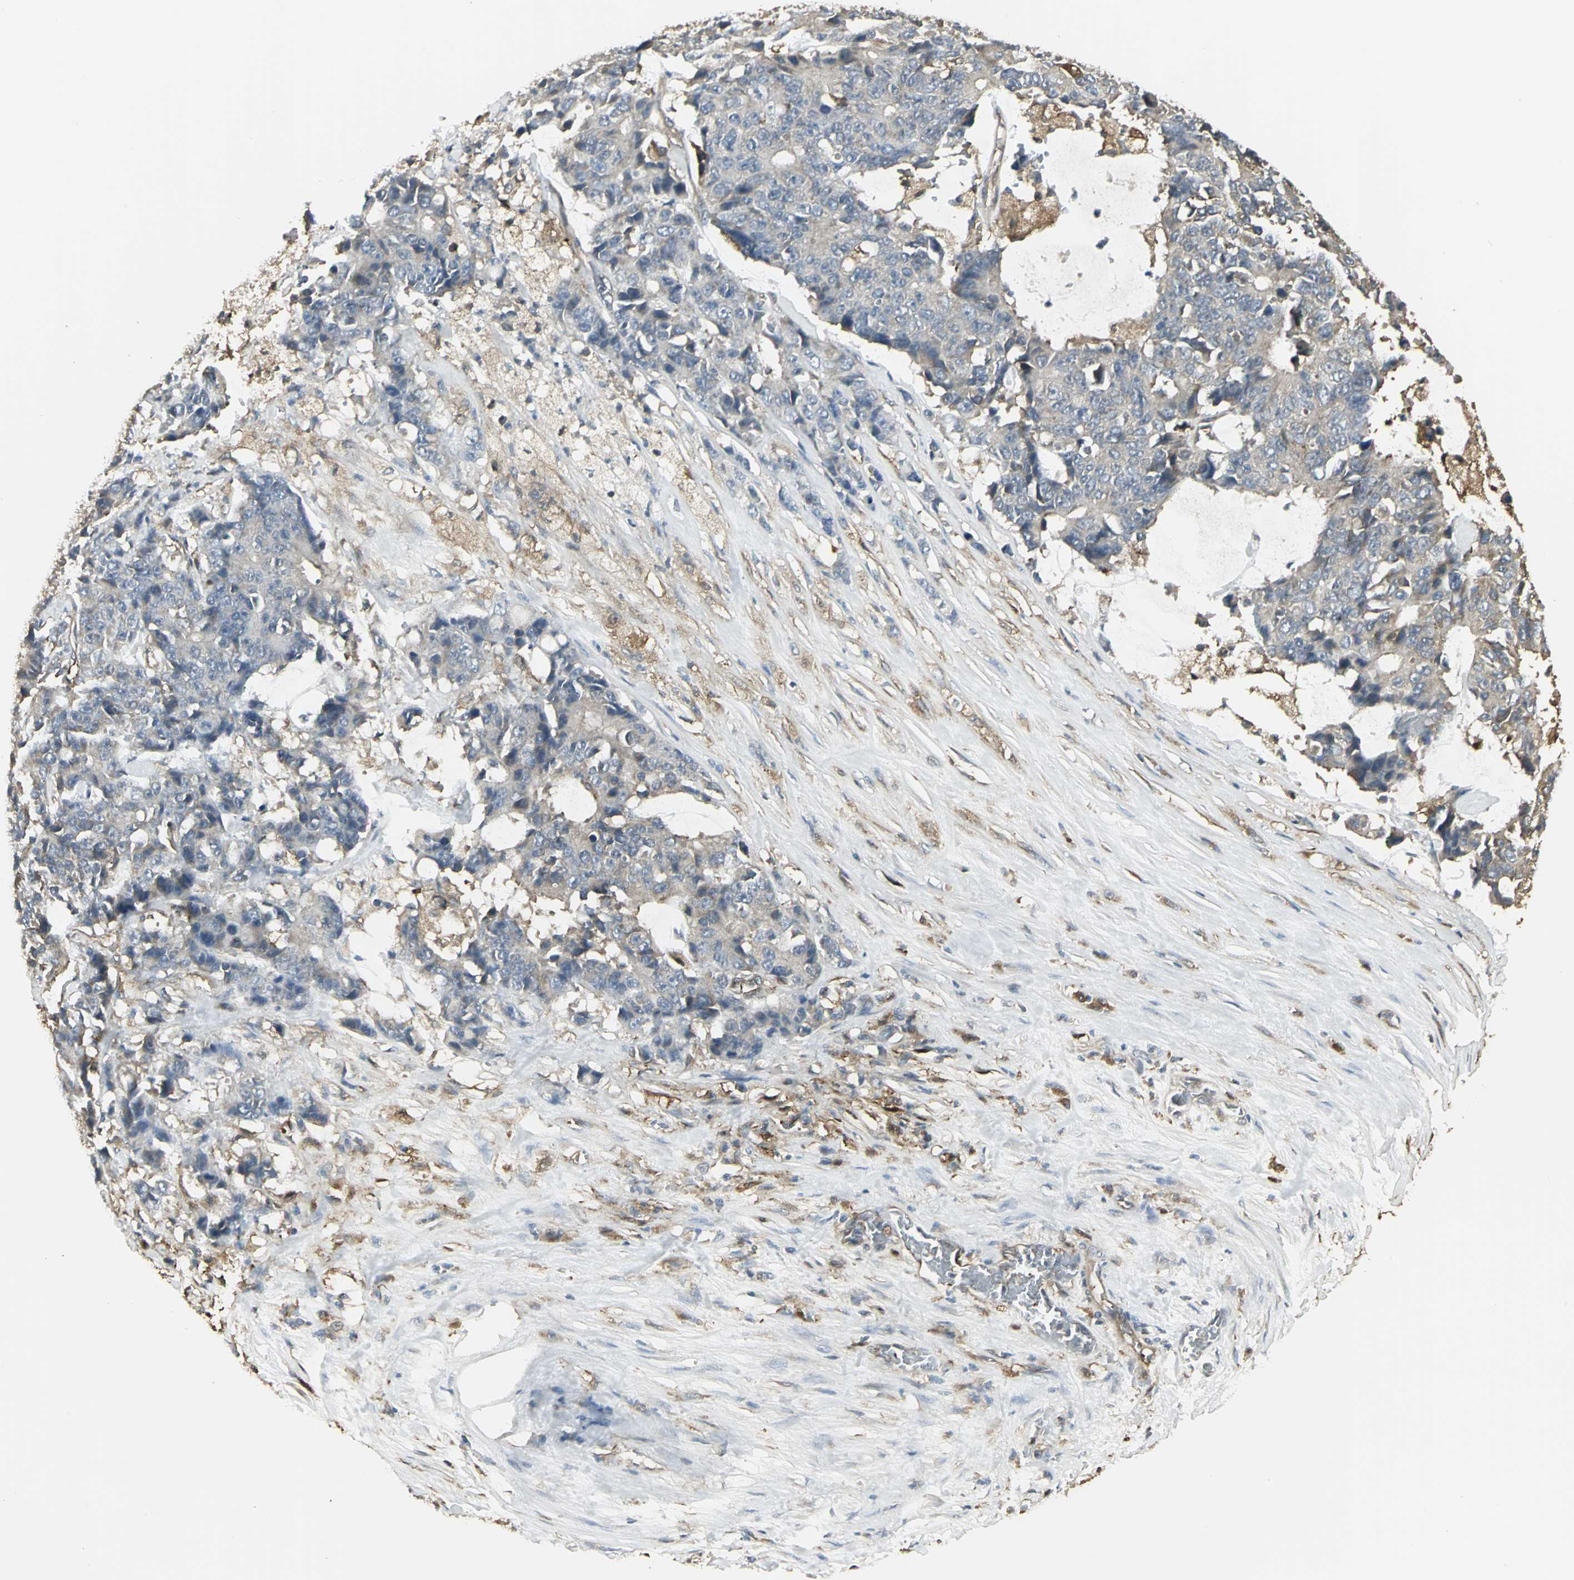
{"staining": {"intensity": "weak", "quantity": ">75%", "location": "cytoplasmic/membranous"}, "tissue": "colorectal cancer", "cell_type": "Tumor cells", "image_type": "cancer", "snomed": [{"axis": "morphology", "description": "Adenocarcinoma, NOS"}, {"axis": "topography", "description": "Colon"}], "caption": "Human colorectal cancer (adenocarcinoma) stained with a protein marker reveals weak staining in tumor cells.", "gene": "PRXL2B", "patient": {"sex": "female", "age": 86}}